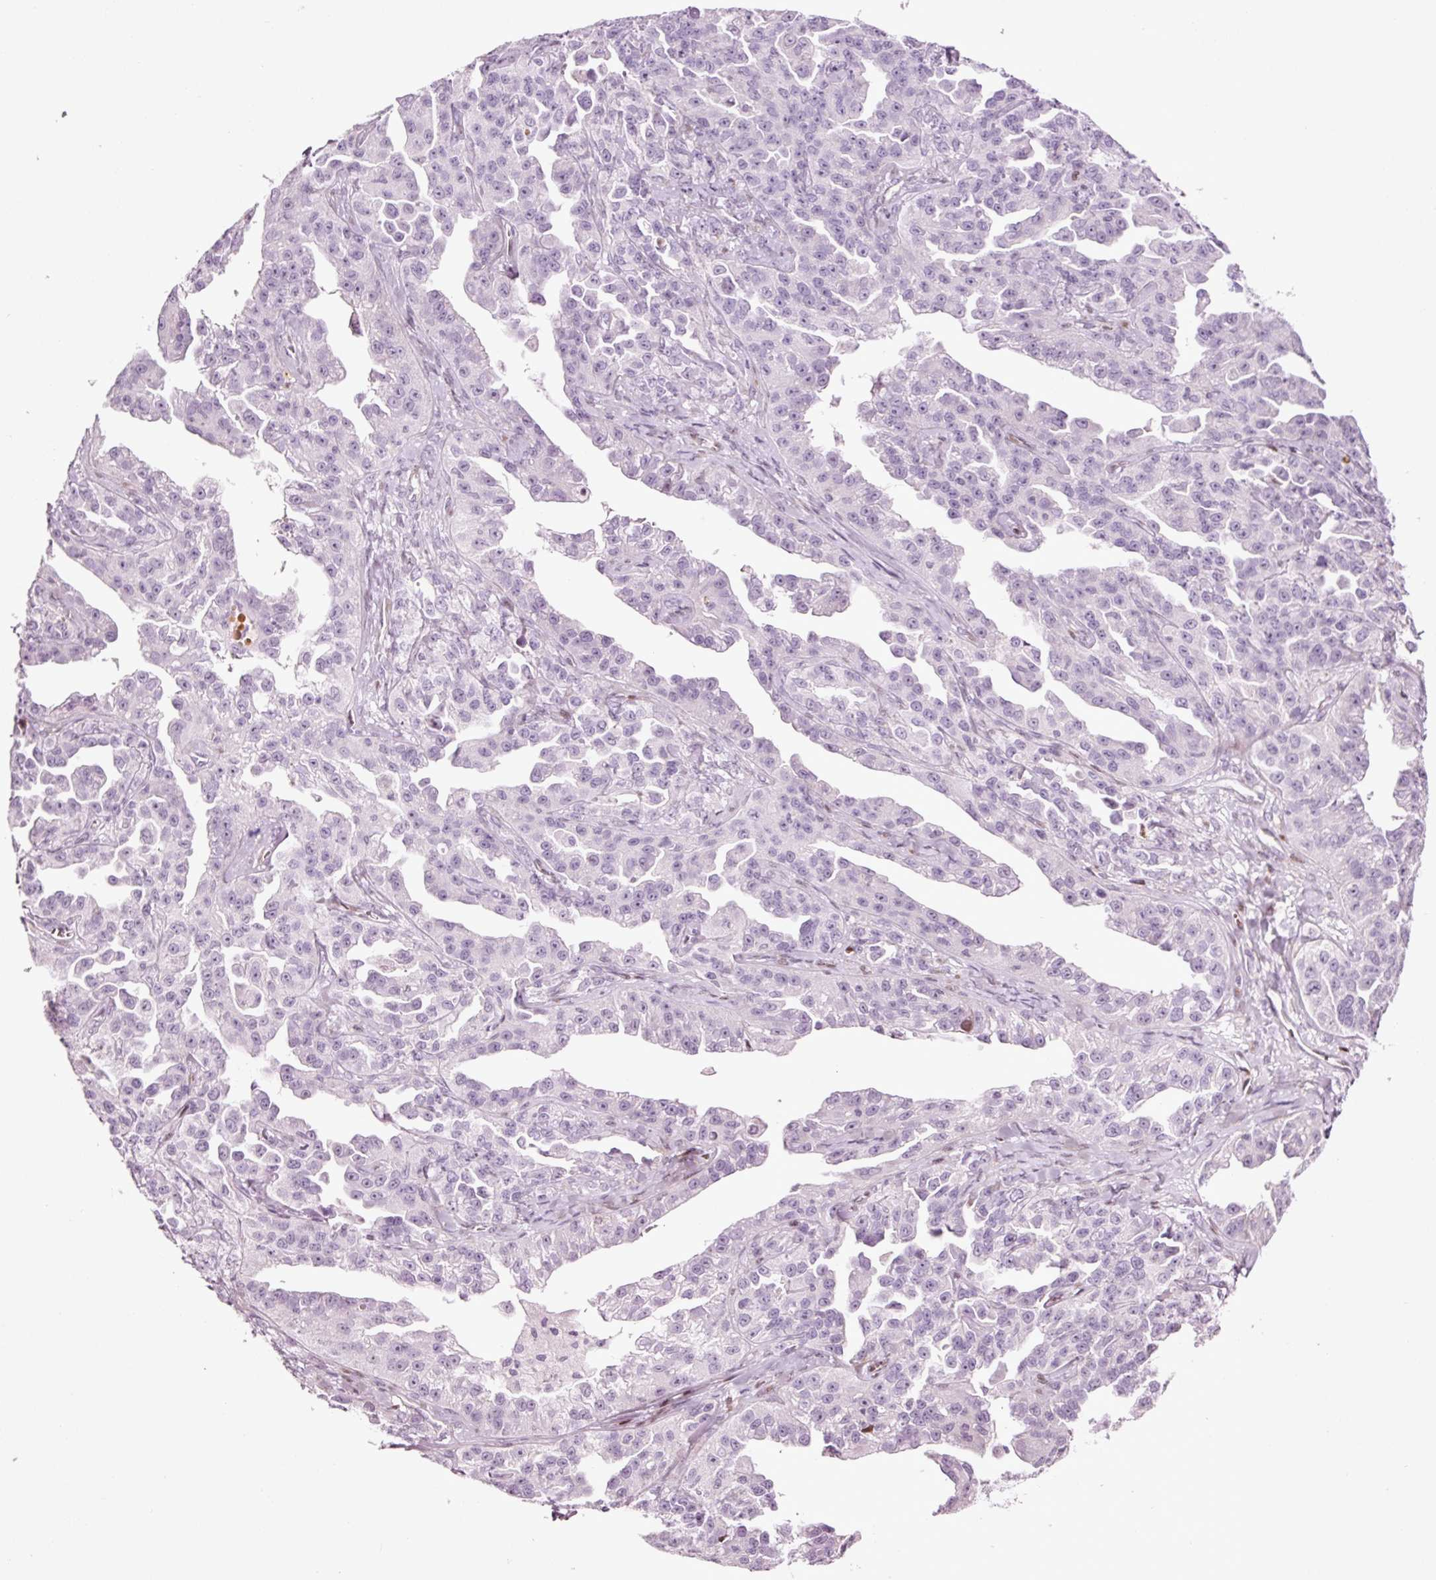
{"staining": {"intensity": "negative", "quantity": "none", "location": "none"}, "tissue": "ovarian cancer", "cell_type": "Tumor cells", "image_type": "cancer", "snomed": [{"axis": "morphology", "description": "Cystadenocarcinoma, serous, NOS"}, {"axis": "topography", "description": "Ovary"}], "caption": "High magnification brightfield microscopy of ovarian cancer stained with DAB (3,3'-diaminobenzidine) (brown) and counterstained with hematoxylin (blue): tumor cells show no significant expression.", "gene": "ANKRD20A1", "patient": {"sex": "female", "age": 75}}